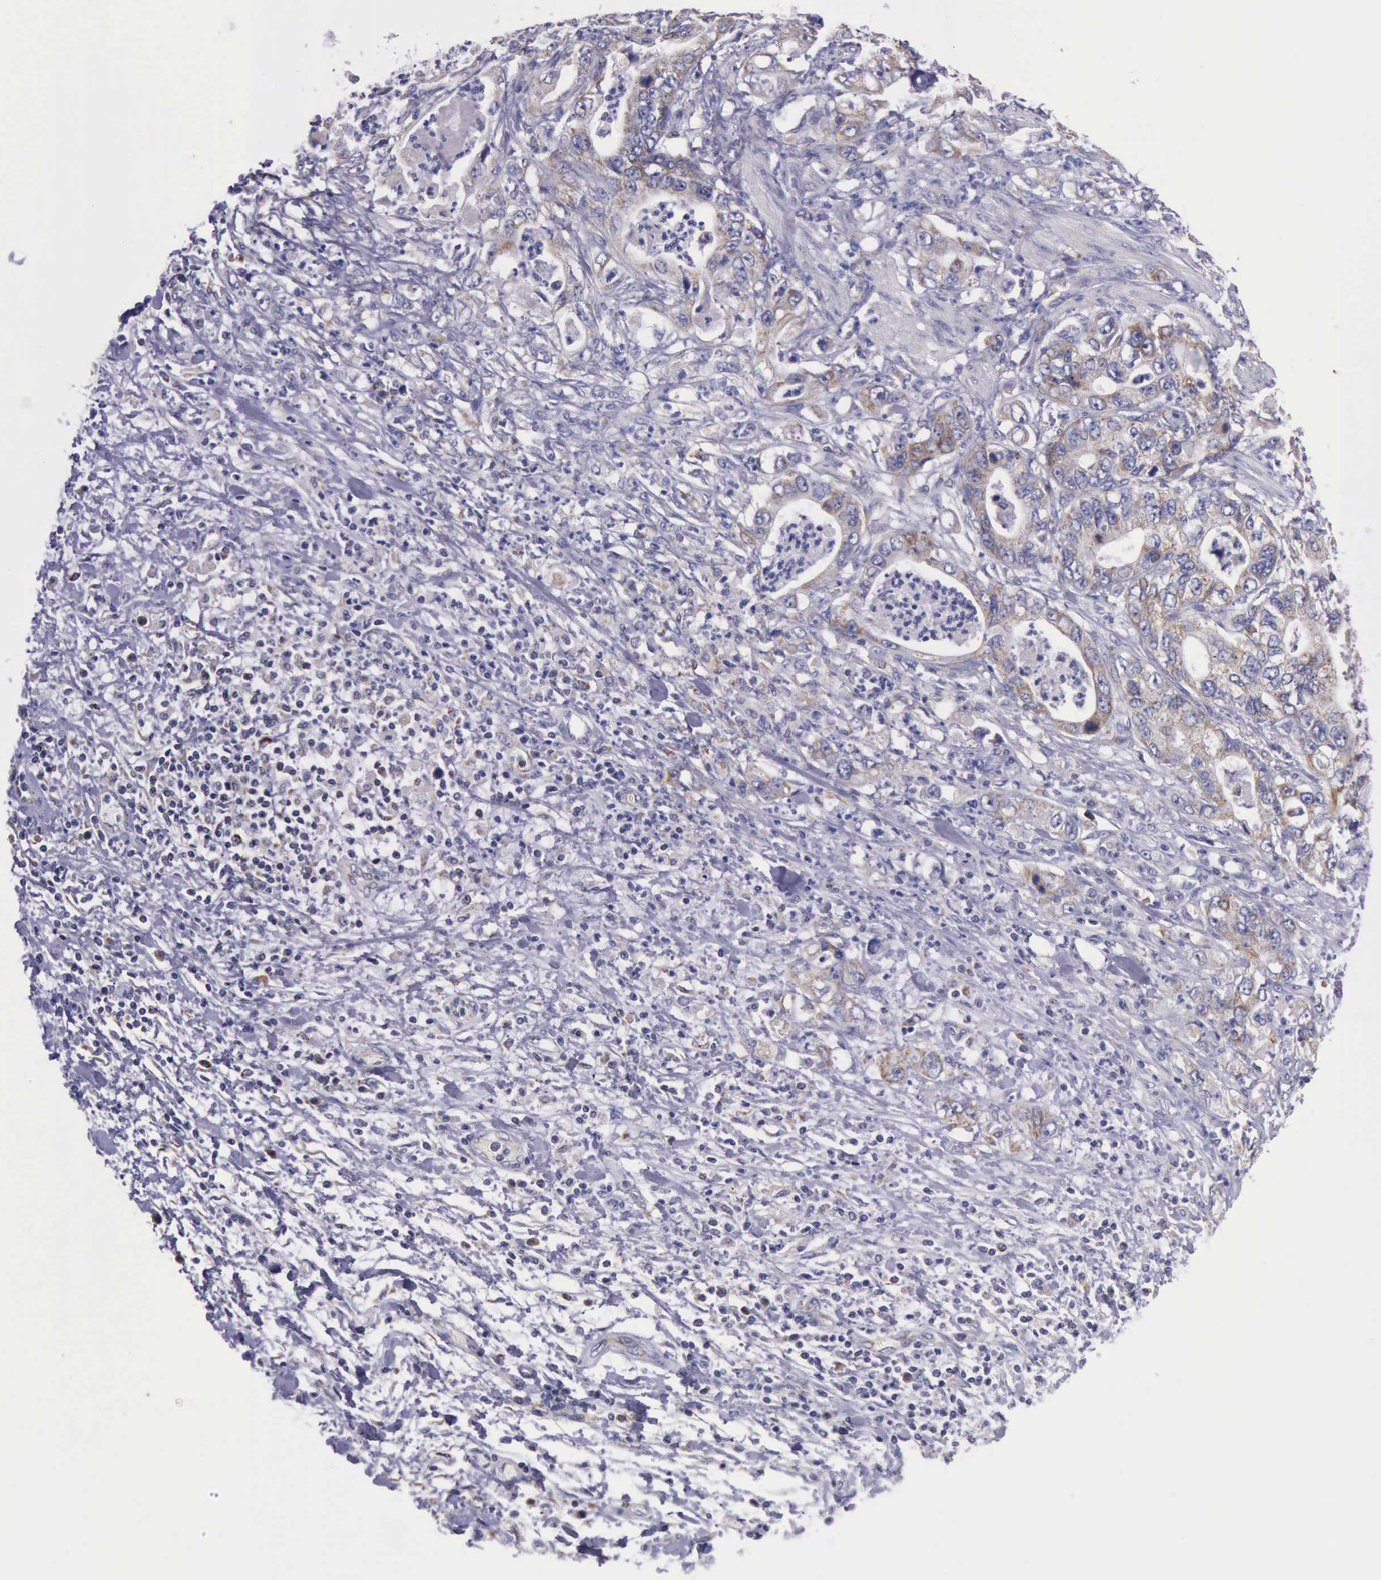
{"staining": {"intensity": "weak", "quantity": "25%-75%", "location": "cytoplasmic/membranous"}, "tissue": "stomach cancer", "cell_type": "Tumor cells", "image_type": "cancer", "snomed": [{"axis": "morphology", "description": "Adenocarcinoma, NOS"}, {"axis": "topography", "description": "Pancreas"}, {"axis": "topography", "description": "Stomach, upper"}], "caption": "Immunohistochemical staining of human adenocarcinoma (stomach) displays low levels of weak cytoplasmic/membranous protein staining in approximately 25%-75% of tumor cells.", "gene": "TXN2", "patient": {"sex": "male", "age": 77}}